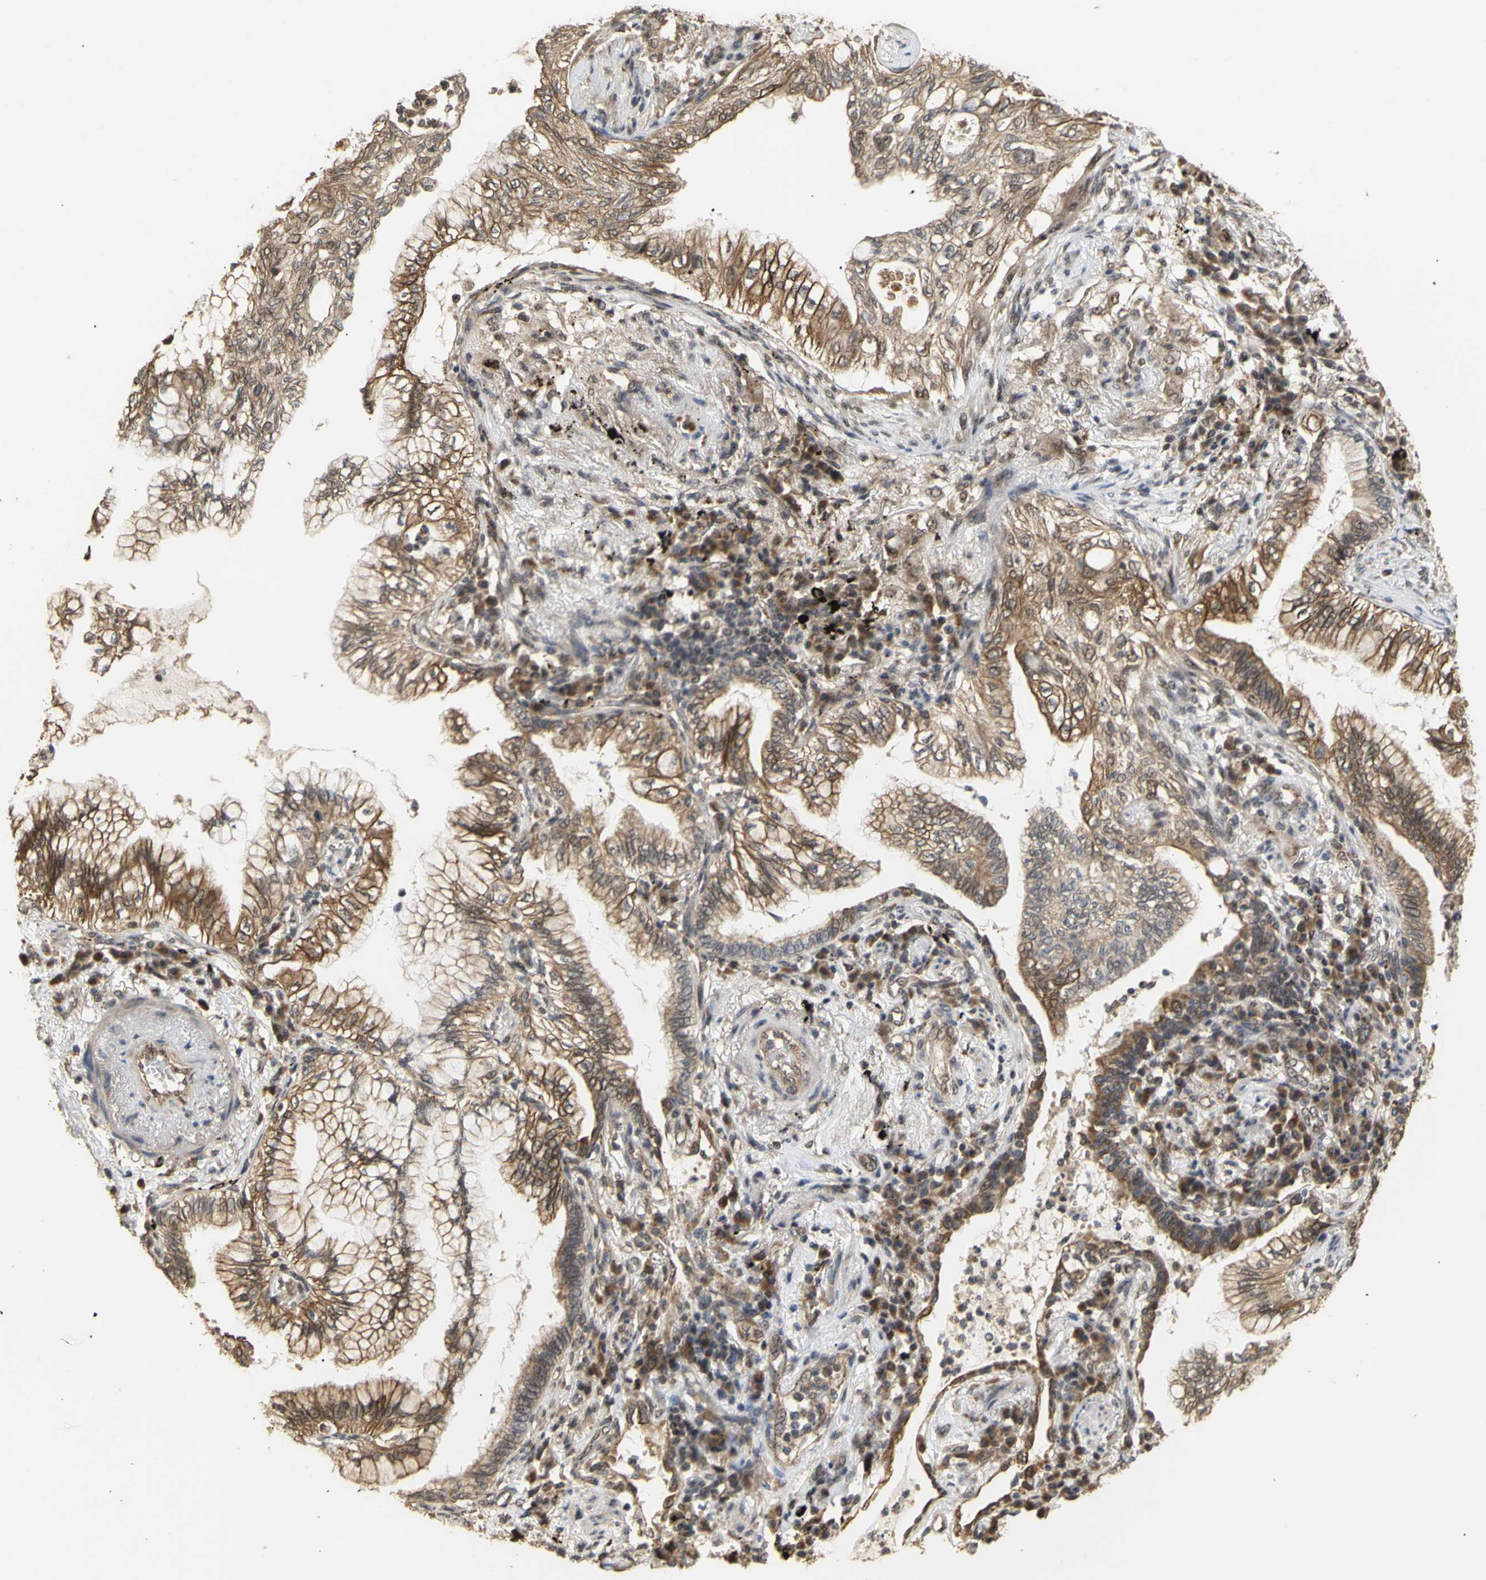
{"staining": {"intensity": "moderate", "quantity": ">75%", "location": "cytoplasmic/membranous"}, "tissue": "lung cancer", "cell_type": "Tumor cells", "image_type": "cancer", "snomed": [{"axis": "morphology", "description": "Normal tissue, NOS"}, {"axis": "morphology", "description": "Adenocarcinoma, NOS"}, {"axis": "topography", "description": "Bronchus"}, {"axis": "topography", "description": "Lung"}], "caption": "A brown stain highlights moderate cytoplasmic/membranous expression of a protein in human lung cancer tumor cells. (IHC, brightfield microscopy, high magnification).", "gene": "GTF2E2", "patient": {"sex": "female", "age": 70}}